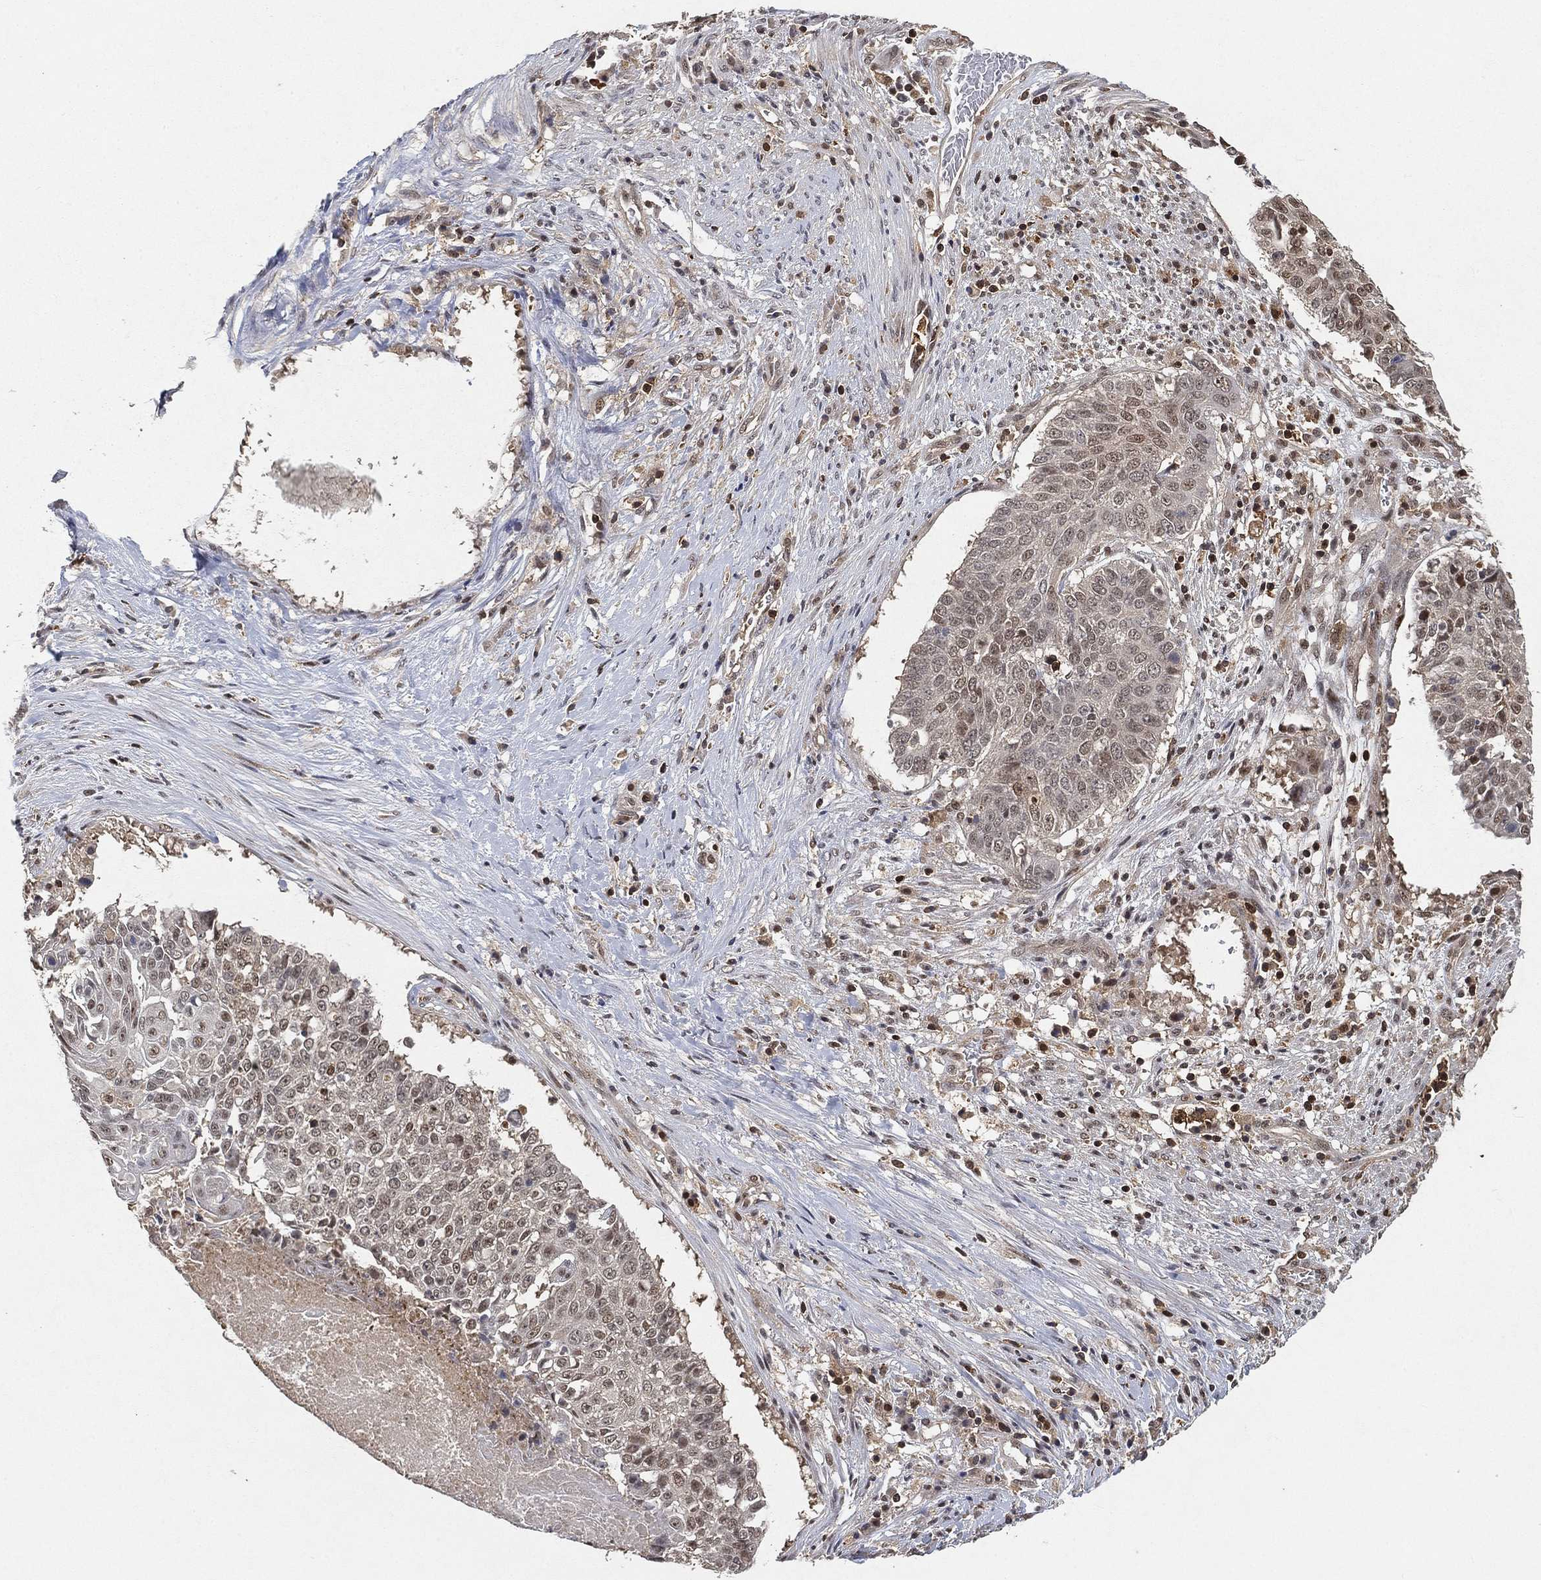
{"staining": {"intensity": "negative", "quantity": "none", "location": "none"}, "tissue": "lung cancer", "cell_type": "Tumor cells", "image_type": "cancer", "snomed": [{"axis": "morphology", "description": "Squamous cell carcinoma, NOS"}, {"axis": "topography", "description": "Lung"}], "caption": "An immunohistochemistry photomicrograph of lung cancer (squamous cell carcinoma) is shown. There is no staining in tumor cells of lung cancer (squamous cell carcinoma).", "gene": "WDR26", "patient": {"sex": "male", "age": 64}}